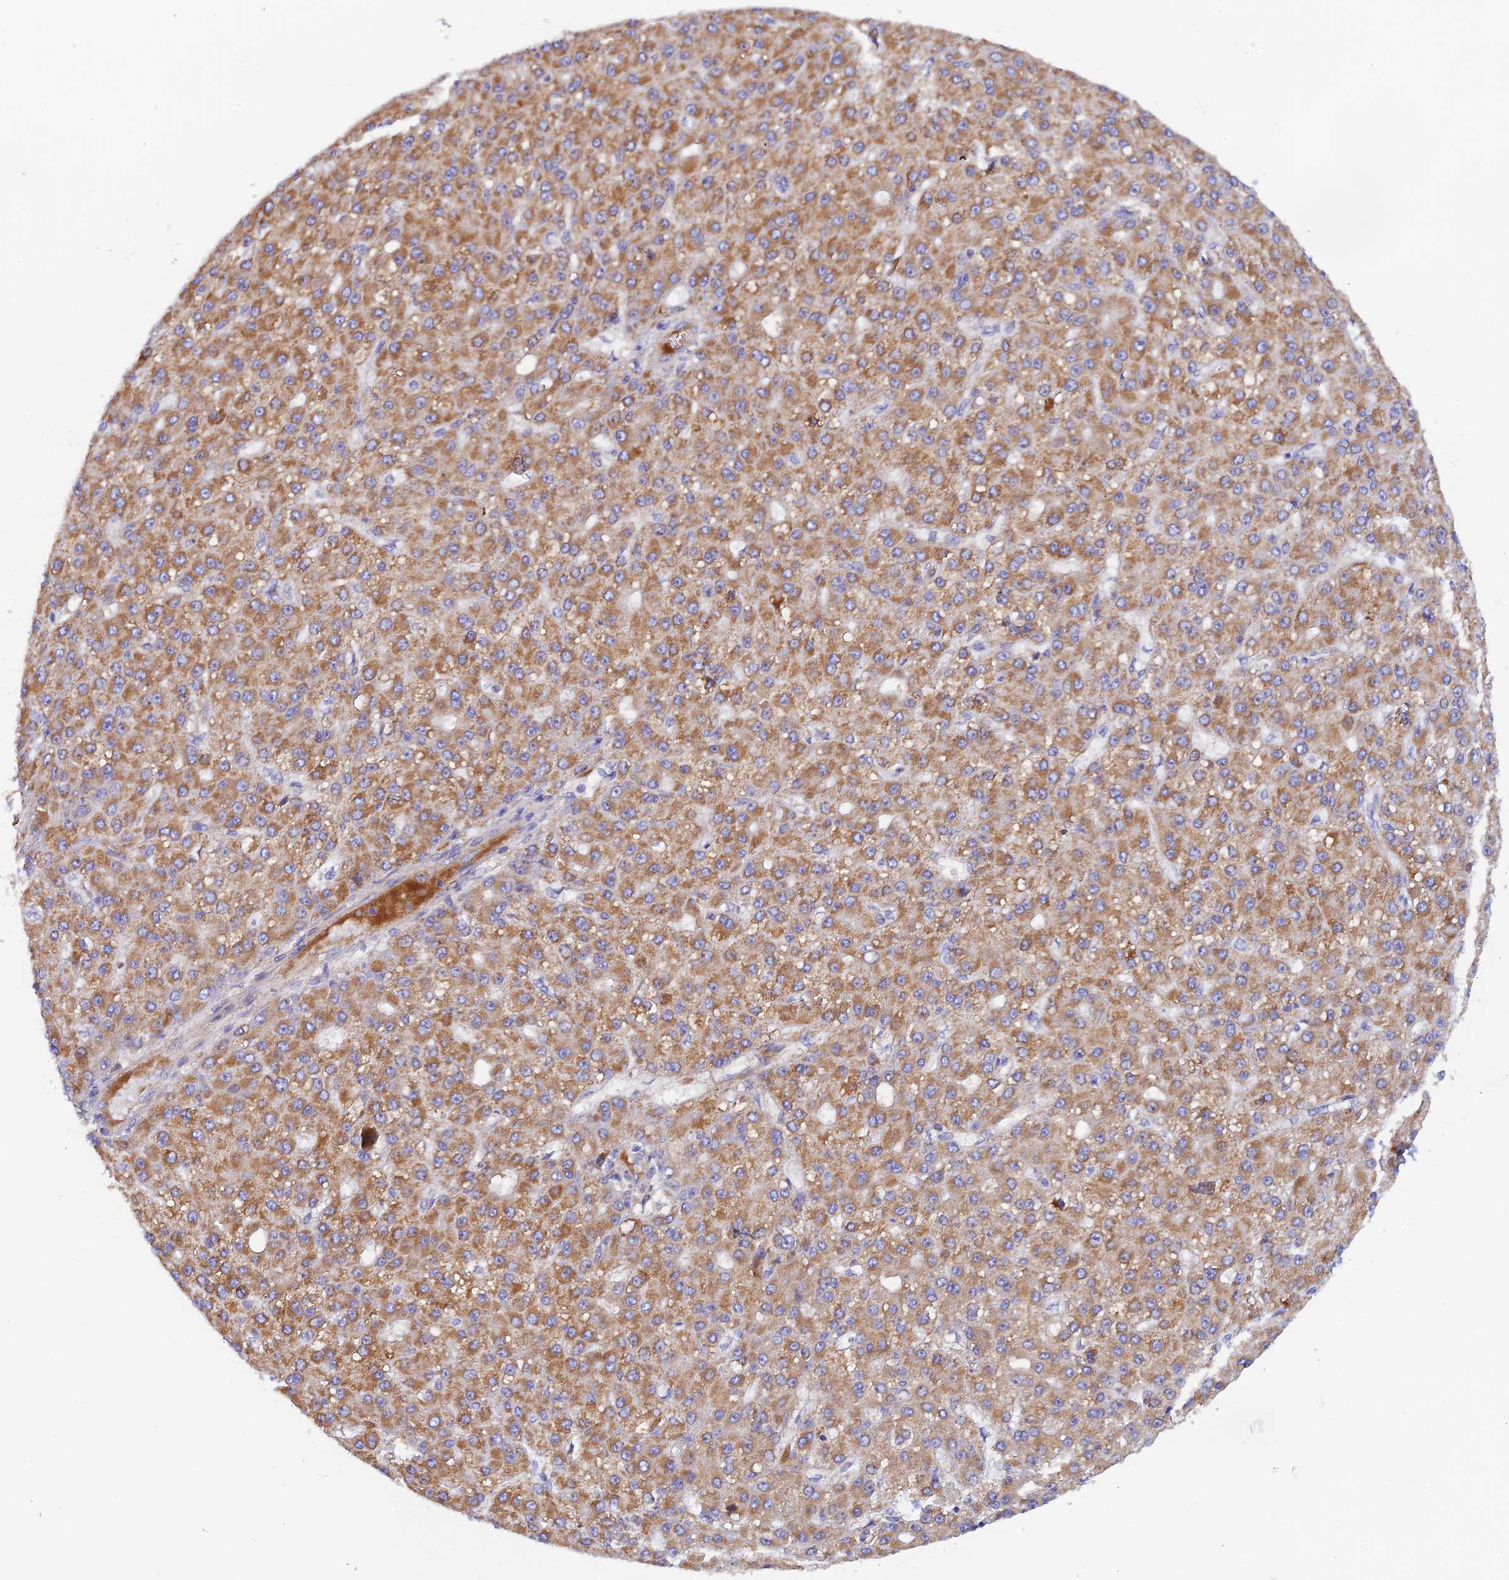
{"staining": {"intensity": "moderate", "quantity": ">75%", "location": "cytoplasmic/membranous"}, "tissue": "liver cancer", "cell_type": "Tumor cells", "image_type": "cancer", "snomed": [{"axis": "morphology", "description": "Carcinoma, Hepatocellular, NOS"}, {"axis": "topography", "description": "Liver"}], "caption": "Immunohistochemical staining of human liver cancer demonstrates moderate cytoplasmic/membranous protein expression in approximately >75% of tumor cells. (Stains: DAB in brown, nuclei in blue, Microscopy: brightfield microscopy at high magnification).", "gene": "RANBP6", "patient": {"sex": "male", "age": 67}}